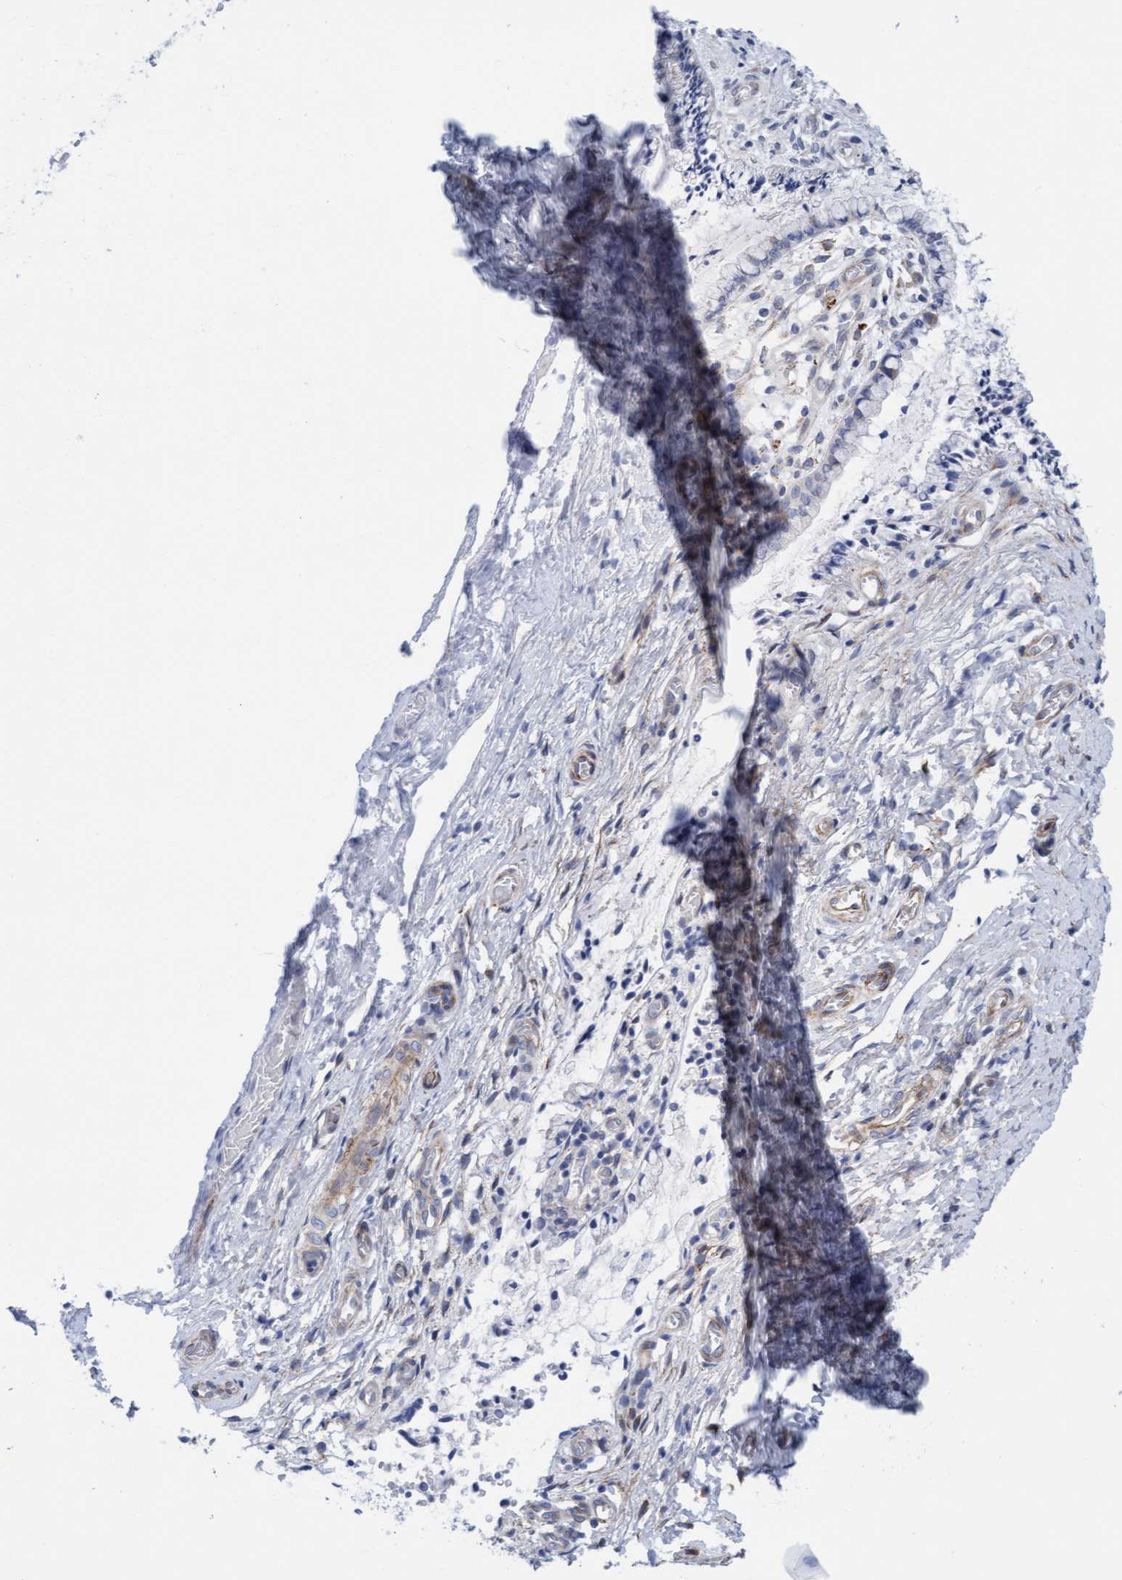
{"staining": {"intensity": "negative", "quantity": "none", "location": "none"}, "tissue": "cervix", "cell_type": "Glandular cells", "image_type": "normal", "snomed": [{"axis": "morphology", "description": "Normal tissue, NOS"}, {"axis": "topography", "description": "Cervix"}], "caption": "High magnification brightfield microscopy of unremarkable cervix stained with DAB (brown) and counterstained with hematoxylin (blue): glandular cells show no significant positivity. Nuclei are stained in blue.", "gene": "CDK5RAP3", "patient": {"sex": "female", "age": 55}}